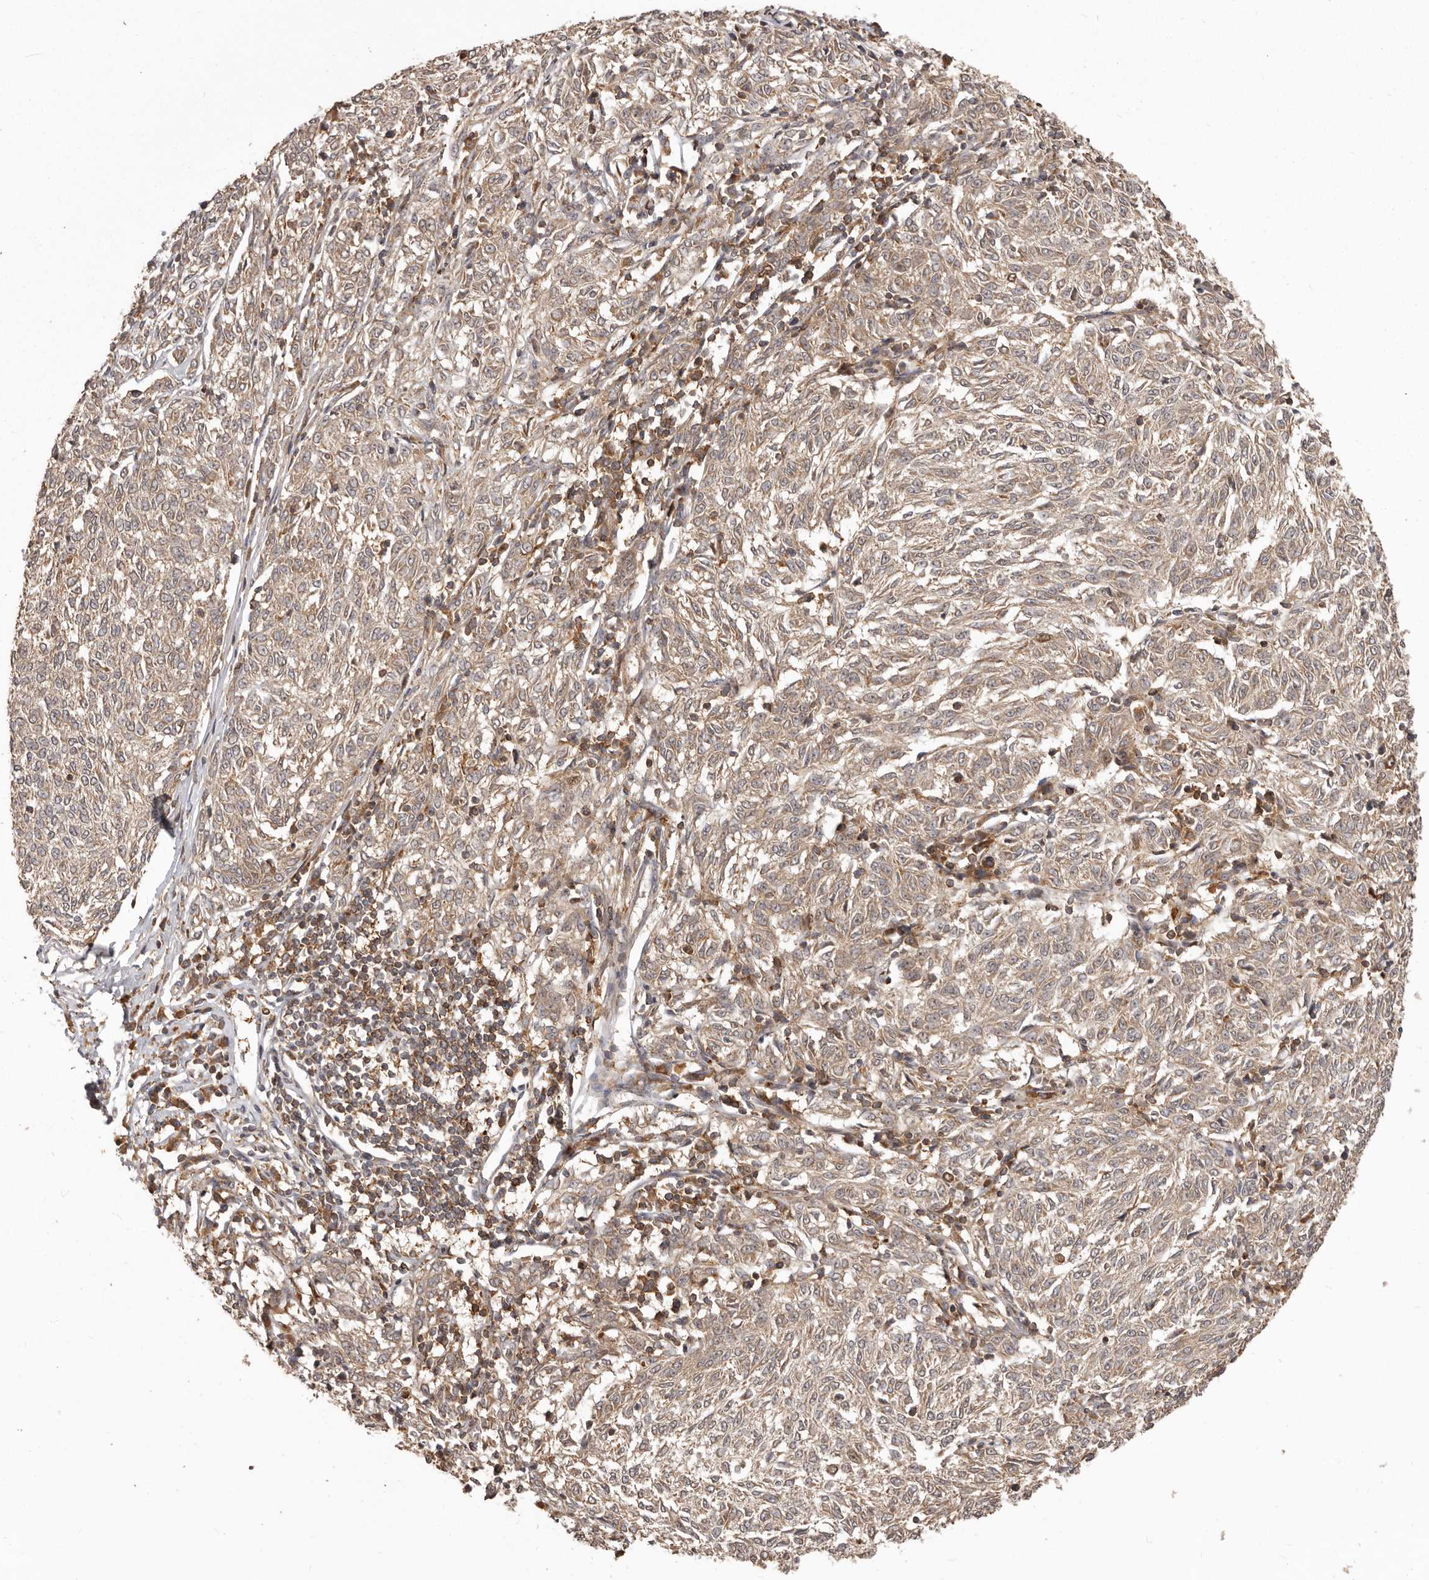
{"staining": {"intensity": "weak", "quantity": ">75%", "location": "cytoplasmic/membranous"}, "tissue": "melanoma", "cell_type": "Tumor cells", "image_type": "cancer", "snomed": [{"axis": "morphology", "description": "Malignant melanoma, NOS"}, {"axis": "topography", "description": "Skin"}], "caption": "Immunohistochemical staining of melanoma reveals low levels of weak cytoplasmic/membranous protein positivity in approximately >75% of tumor cells.", "gene": "RNF187", "patient": {"sex": "female", "age": 72}}